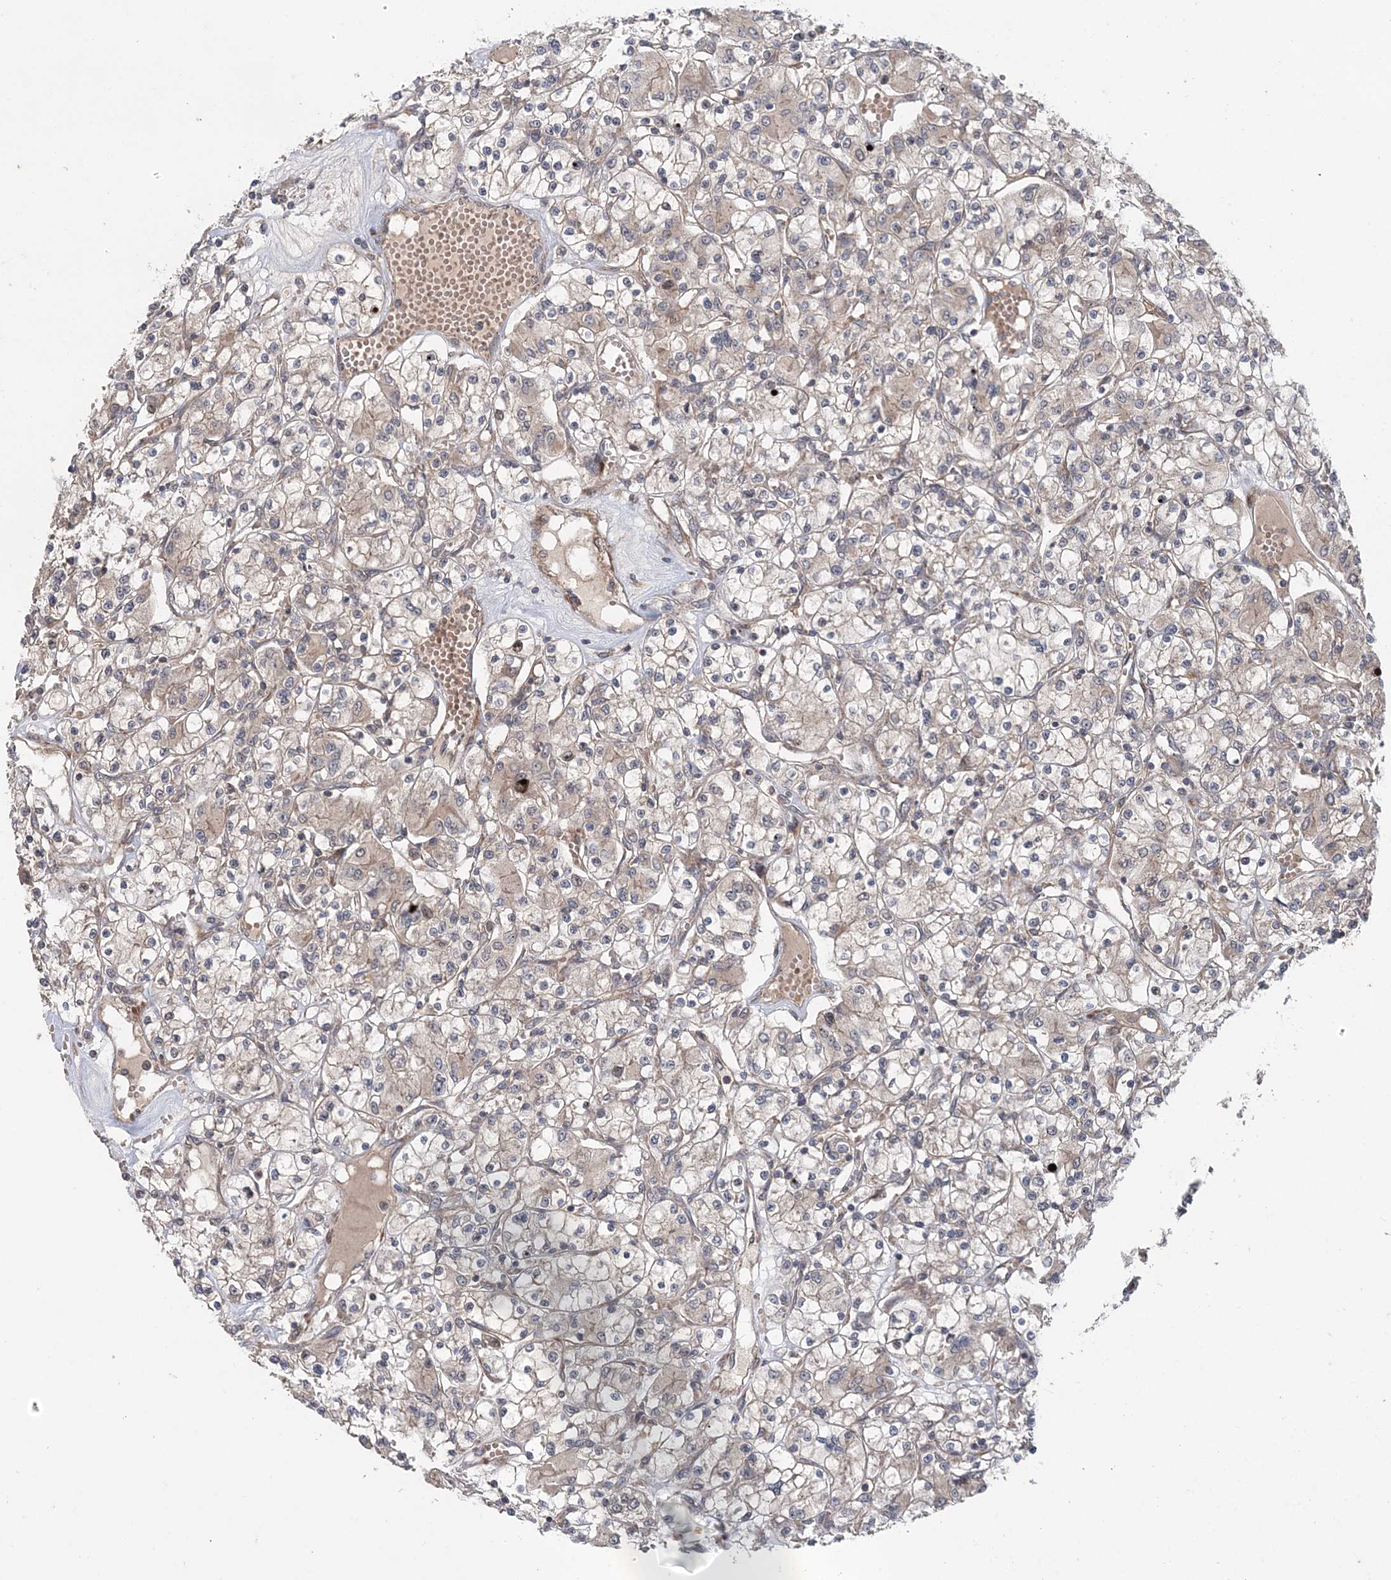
{"staining": {"intensity": "weak", "quantity": "25%-75%", "location": "cytoplasmic/membranous"}, "tissue": "renal cancer", "cell_type": "Tumor cells", "image_type": "cancer", "snomed": [{"axis": "morphology", "description": "Adenocarcinoma, NOS"}, {"axis": "topography", "description": "Kidney"}], "caption": "This is an image of immunohistochemistry (IHC) staining of renal cancer (adenocarcinoma), which shows weak positivity in the cytoplasmic/membranous of tumor cells.", "gene": "UBTD2", "patient": {"sex": "female", "age": 59}}